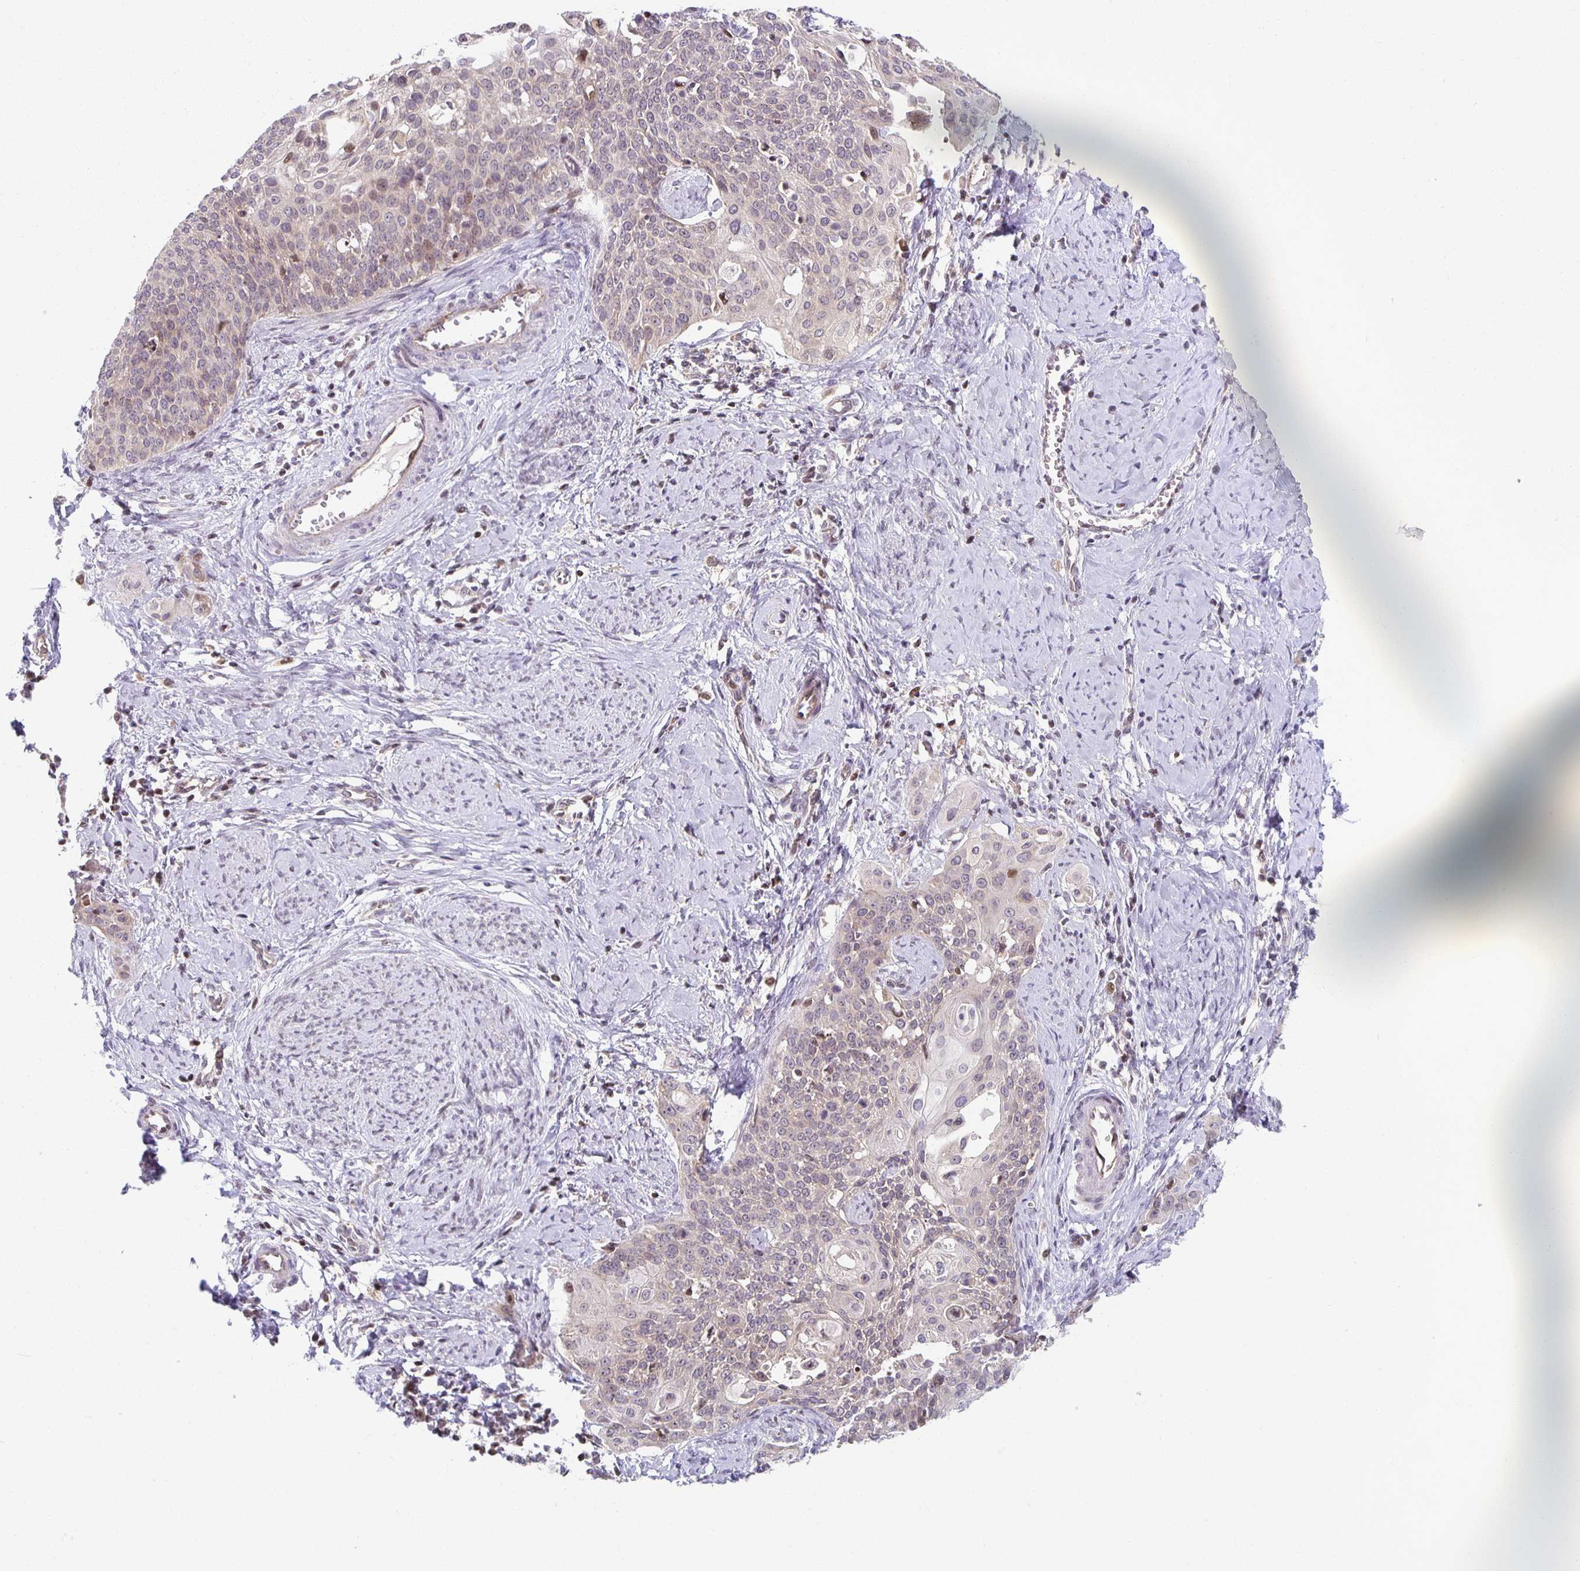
{"staining": {"intensity": "weak", "quantity": "25%-75%", "location": "cytoplasmic/membranous,nuclear"}, "tissue": "cervical cancer", "cell_type": "Tumor cells", "image_type": "cancer", "snomed": [{"axis": "morphology", "description": "Squamous cell carcinoma, NOS"}, {"axis": "topography", "description": "Cervix"}], "caption": "Cervical cancer stained with a protein marker displays weak staining in tumor cells.", "gene": "HCFC1R1", "patient": {"sex": "female", "age": 44}}